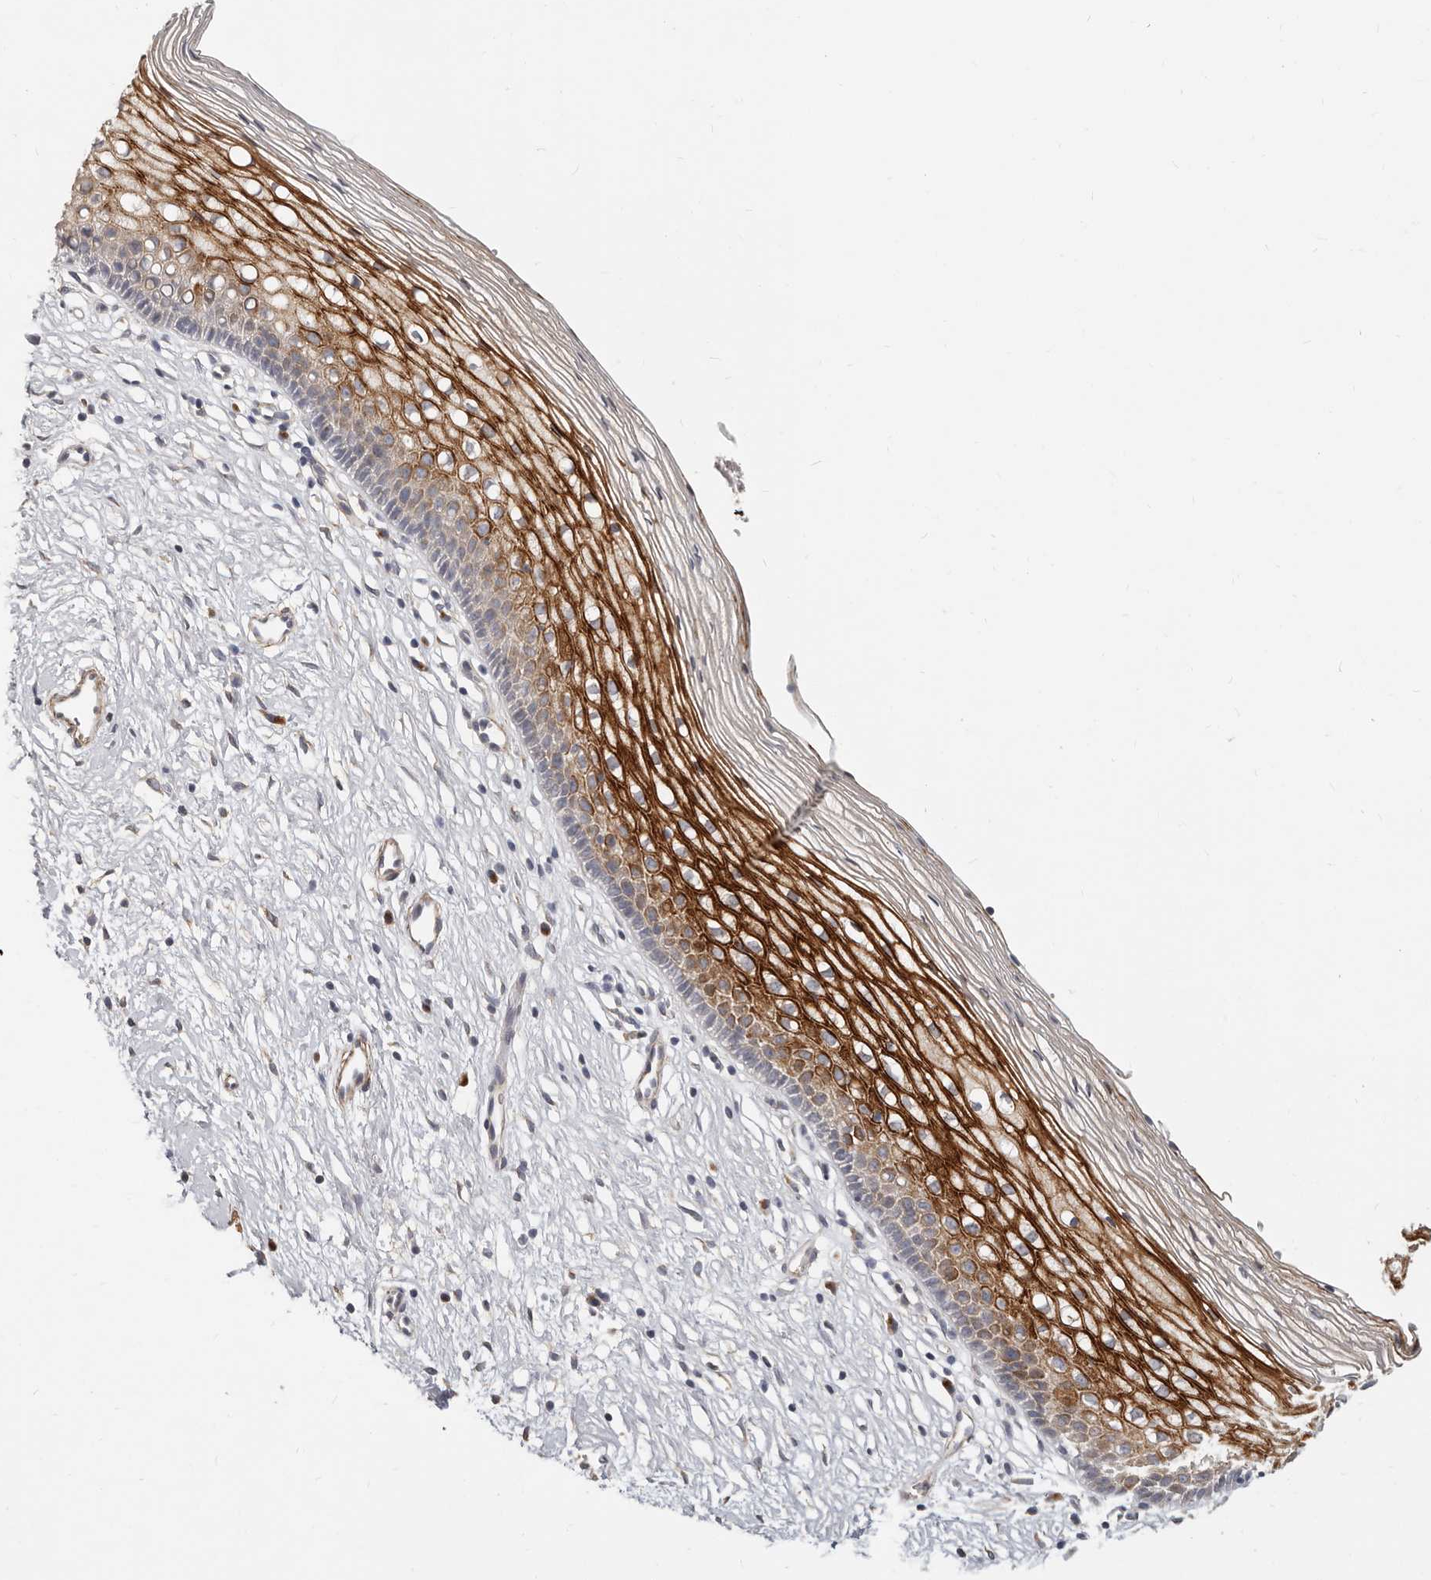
{"staining": {"intensity": "weak", "quantity": ">75%", "location": "cytoplasmic/membranous"}, "tissue": "cervix", "cell_type": "Glandular cells", "image_type": "normal", "snomed": [{"axis": "morphology", "description": "Normal tissue, NOS"}, {"axis": "topography", "description": "Cervix"}], "caption": "Protein staining by immunohistochemistry (IHC) shows weak cytoplasmic/membranous staining in approximately >75% of glandular cells in unremarkable cervix. (IHC, brightfield microscopy, high magnification).", "gene": "RABAC1", "patient": {"sex": "female", "age": 27}}